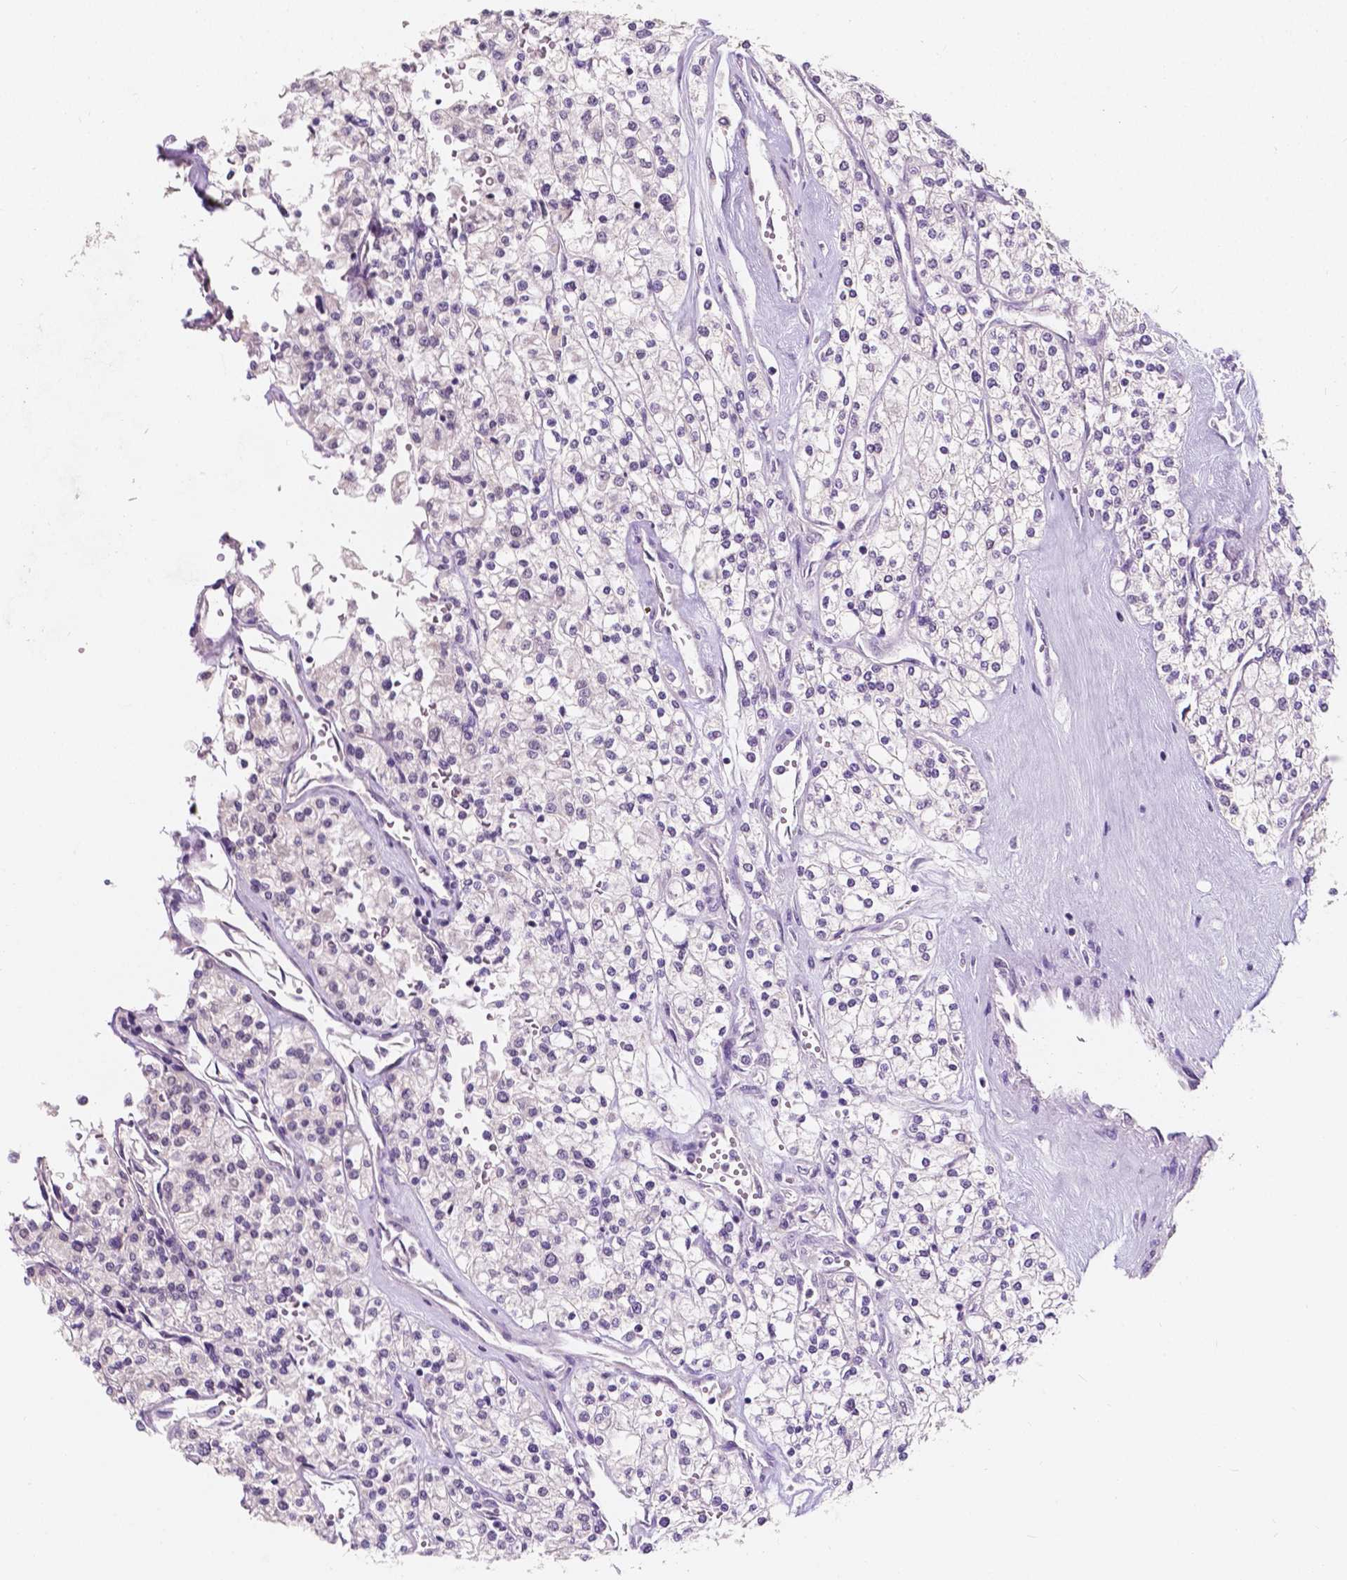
{"staining": {"intensity": "negative", "quantity": "none", "location": "none"}, "tissue": "renal cancer", "cell_type": "Tumor cells", "image_type": "cancer", "snomed": [{"axis": "morphology", "description": "Adenocarcinoma, NOS"}, {"axis": "topography", "description": "Kidney"}], "caption": "There is no significant positivity in tumor cells of renal cancer. (Stains: DAB (3,3'-diaminobenzidine) immunohistochemistry with hematoxylin counter stain, Microscopy: brightfield microscopy at high magnification).", "gene": "TAL1", "patient": {"sex": "male", "age": 80}}